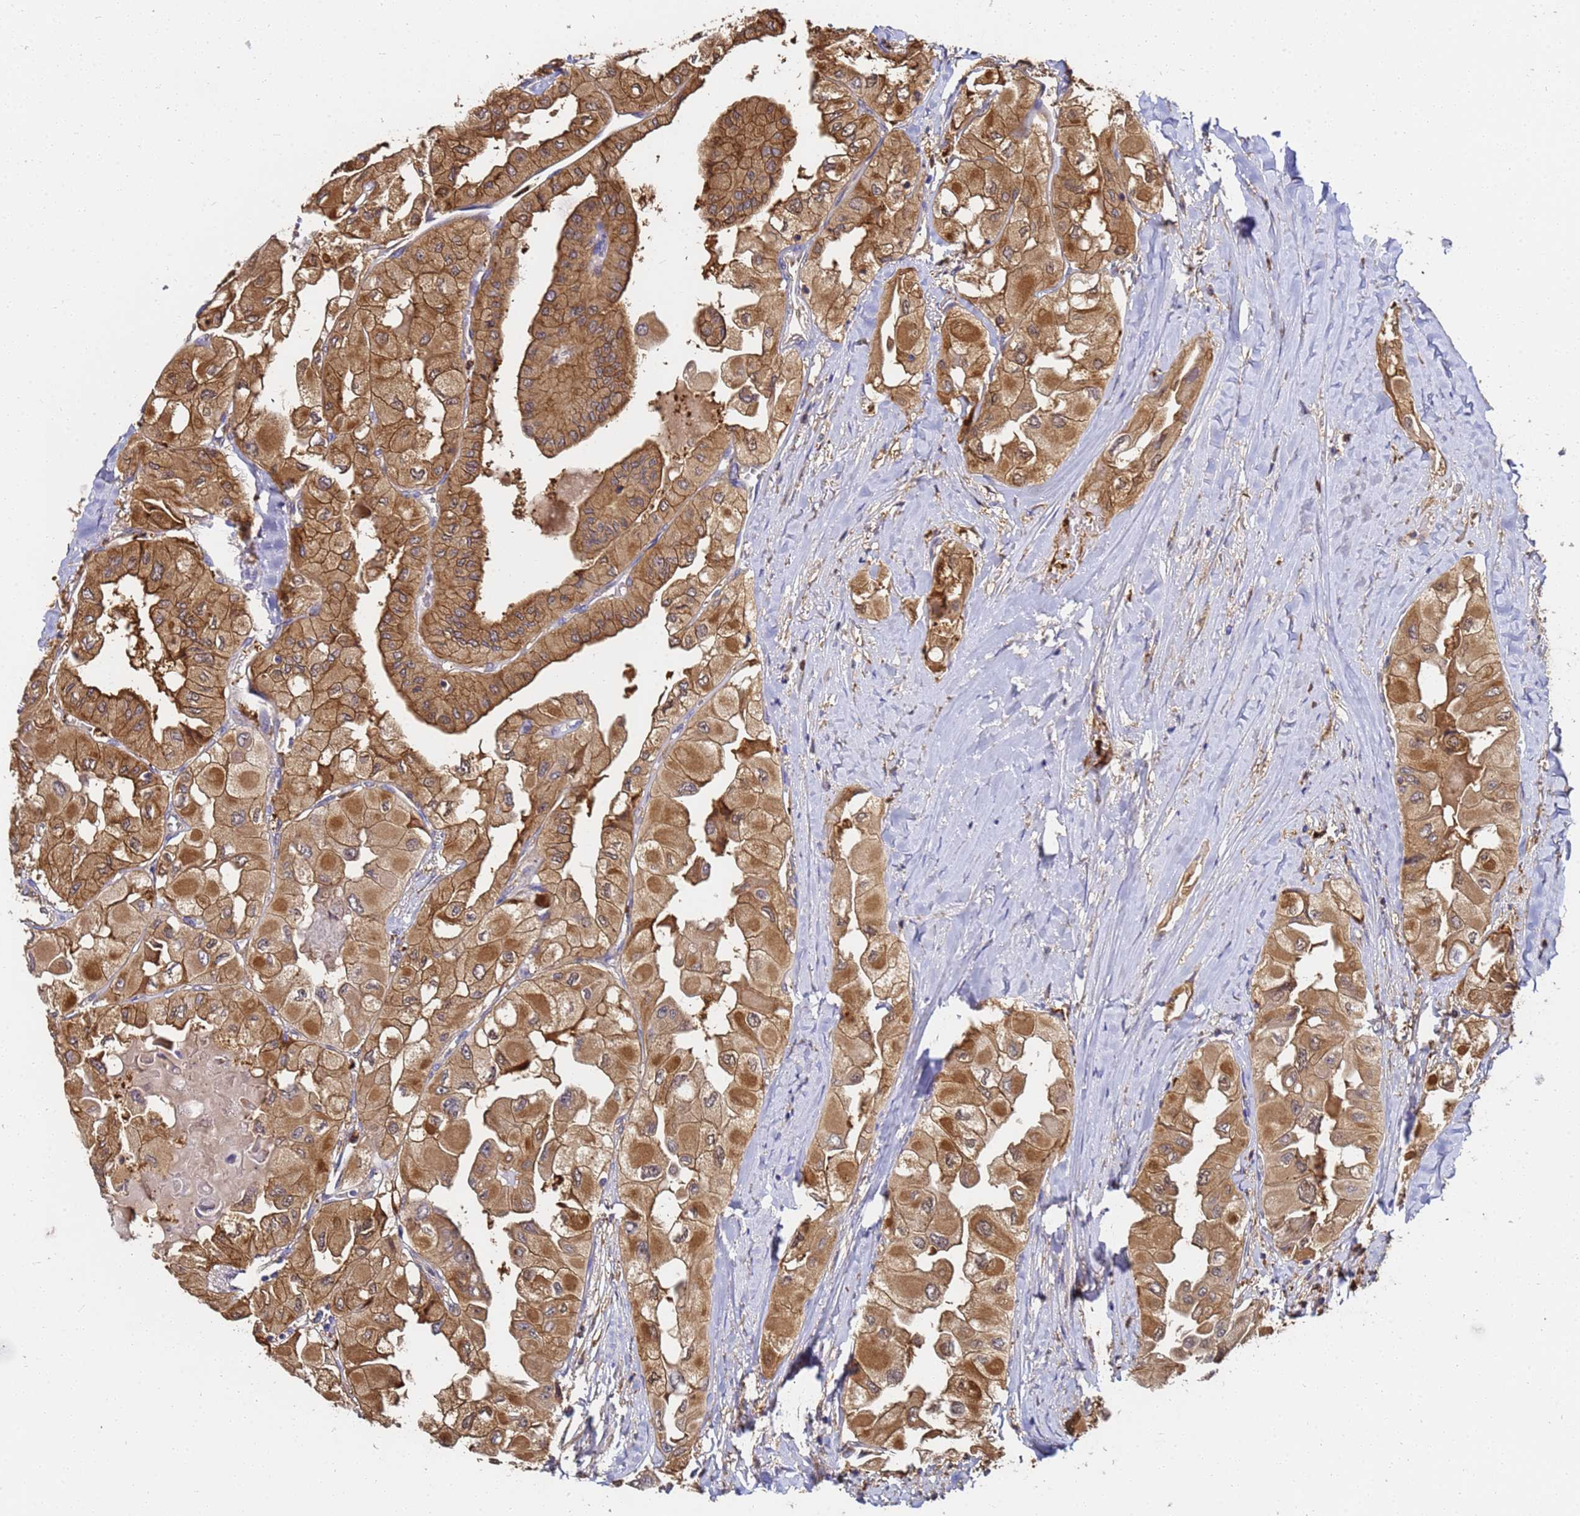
{"staining": {"intensity": "moderate", "quantity": ">75%", "location": "cytoplasmic/membranous"}, "tissue": "thyroid cancer", "cell_type": "Tumor cells", "image_type": "cancer", "snomed": [{"axis": "morphology", "description": "Normal tissue, NOS"}, {"axis": "morphology", "description": "Papillary adenocarcinoma, NOS"}, {"axis": "topography", "description": "Thyroid gland"}], "caption": "Protein staining reveals moderate cytoplasmic/membranous staining in about >75% of tumor cells in thyroid cancer.", "gene": "NME1-NME2", "patient": {"sex": "female", "age": 59}}